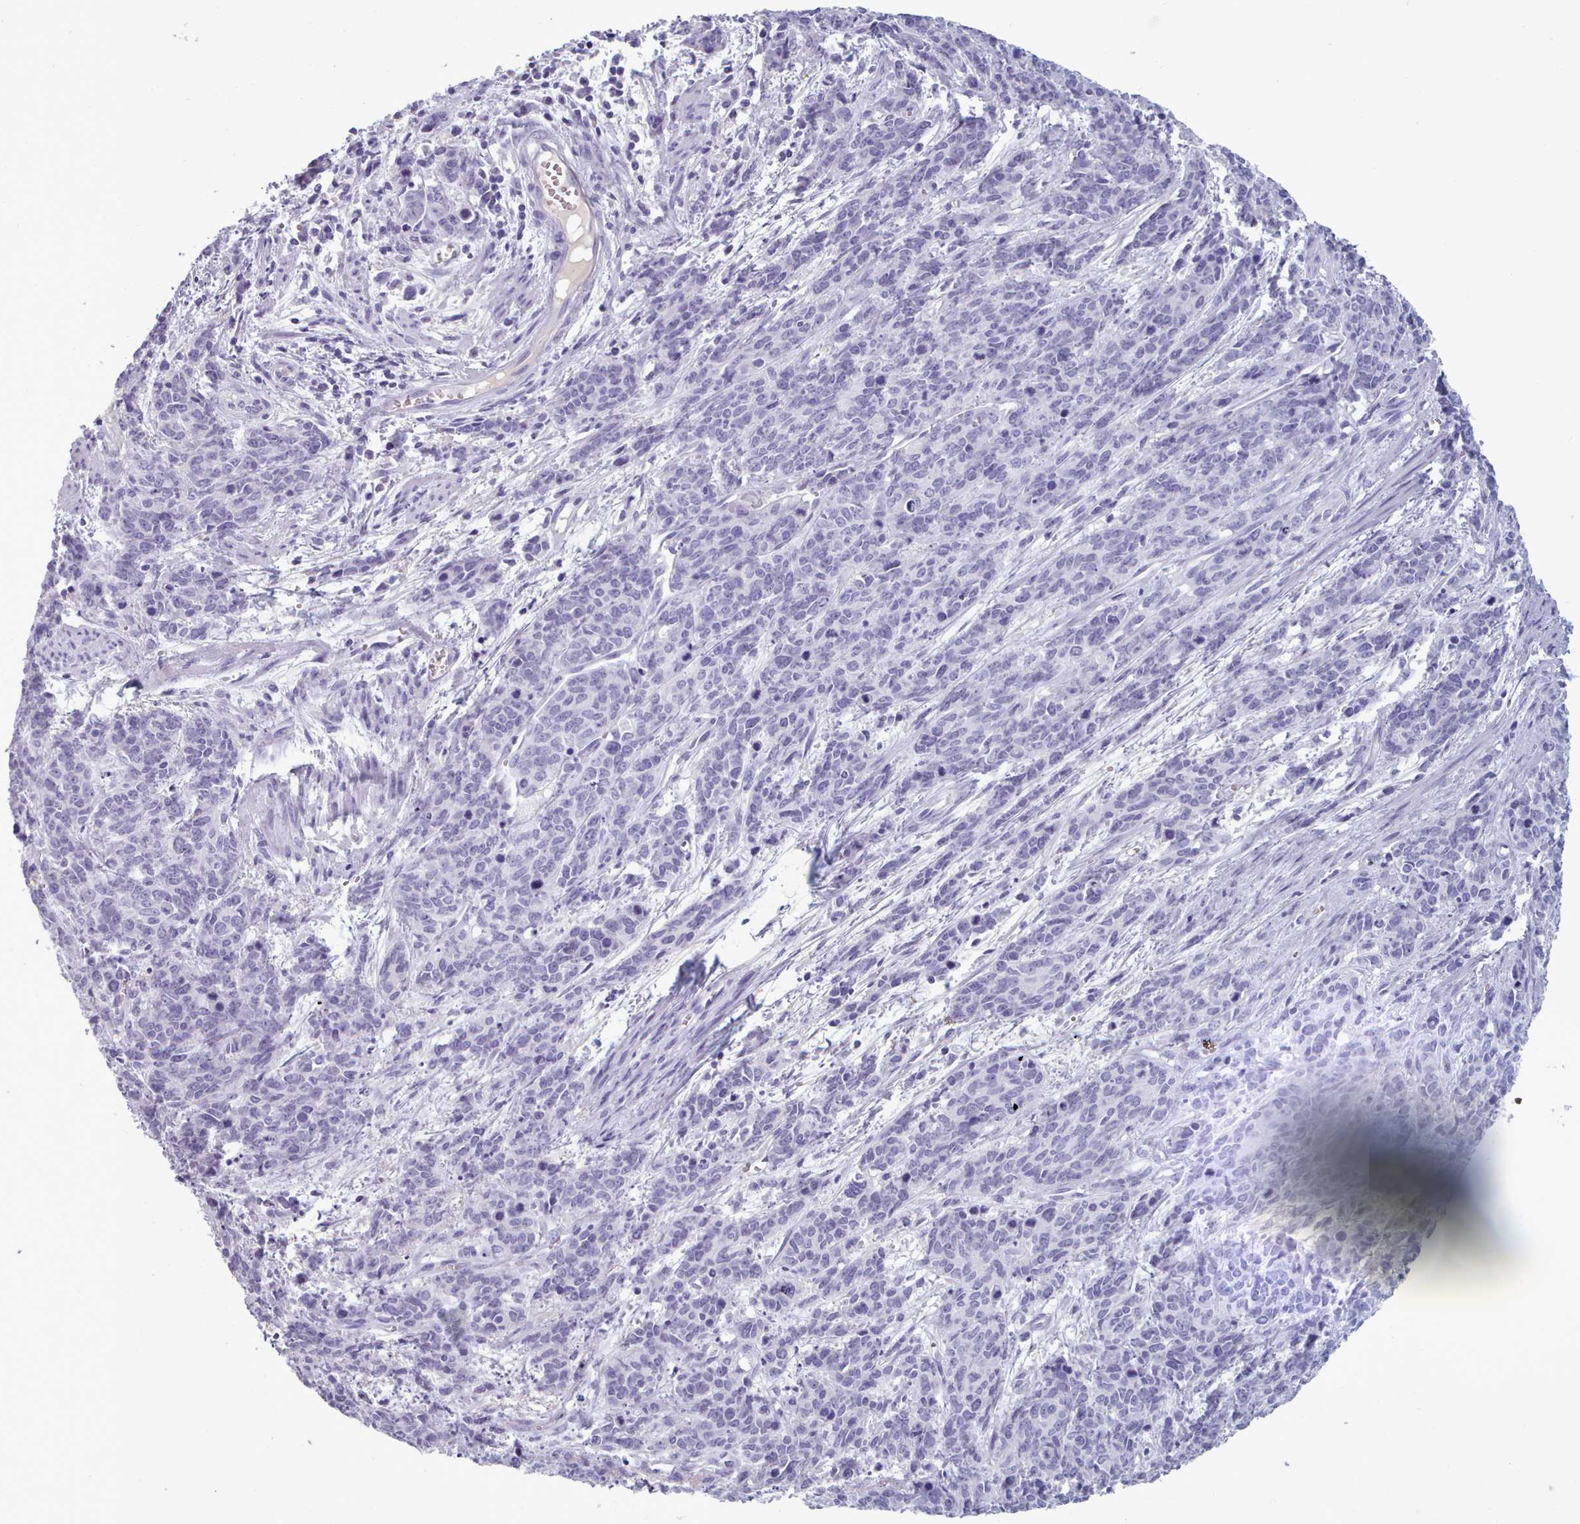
{"staining": {"intensity": "negative", "quantity": "none", "location": "none"}, "tissue": "cervical cancer", "cell_type": "Tumor cells", "image_type": "cancer", "snomed": [{"axis": "morphology", "description": "Squamous cell carcinoma, NOS"}, {"axis": "topography", "description": "Cervix"}], "caption": "High power microscopy micrograph of an immunohistochemistry (IHC) image of cervical cancer (squamous cell carcinoma), revealing no significant positivity in tumor cells. (IHC, brightfield microscopy, high magnification).", "gene": "ZNF43", "patient": {"sex": "female", "age": 60}}